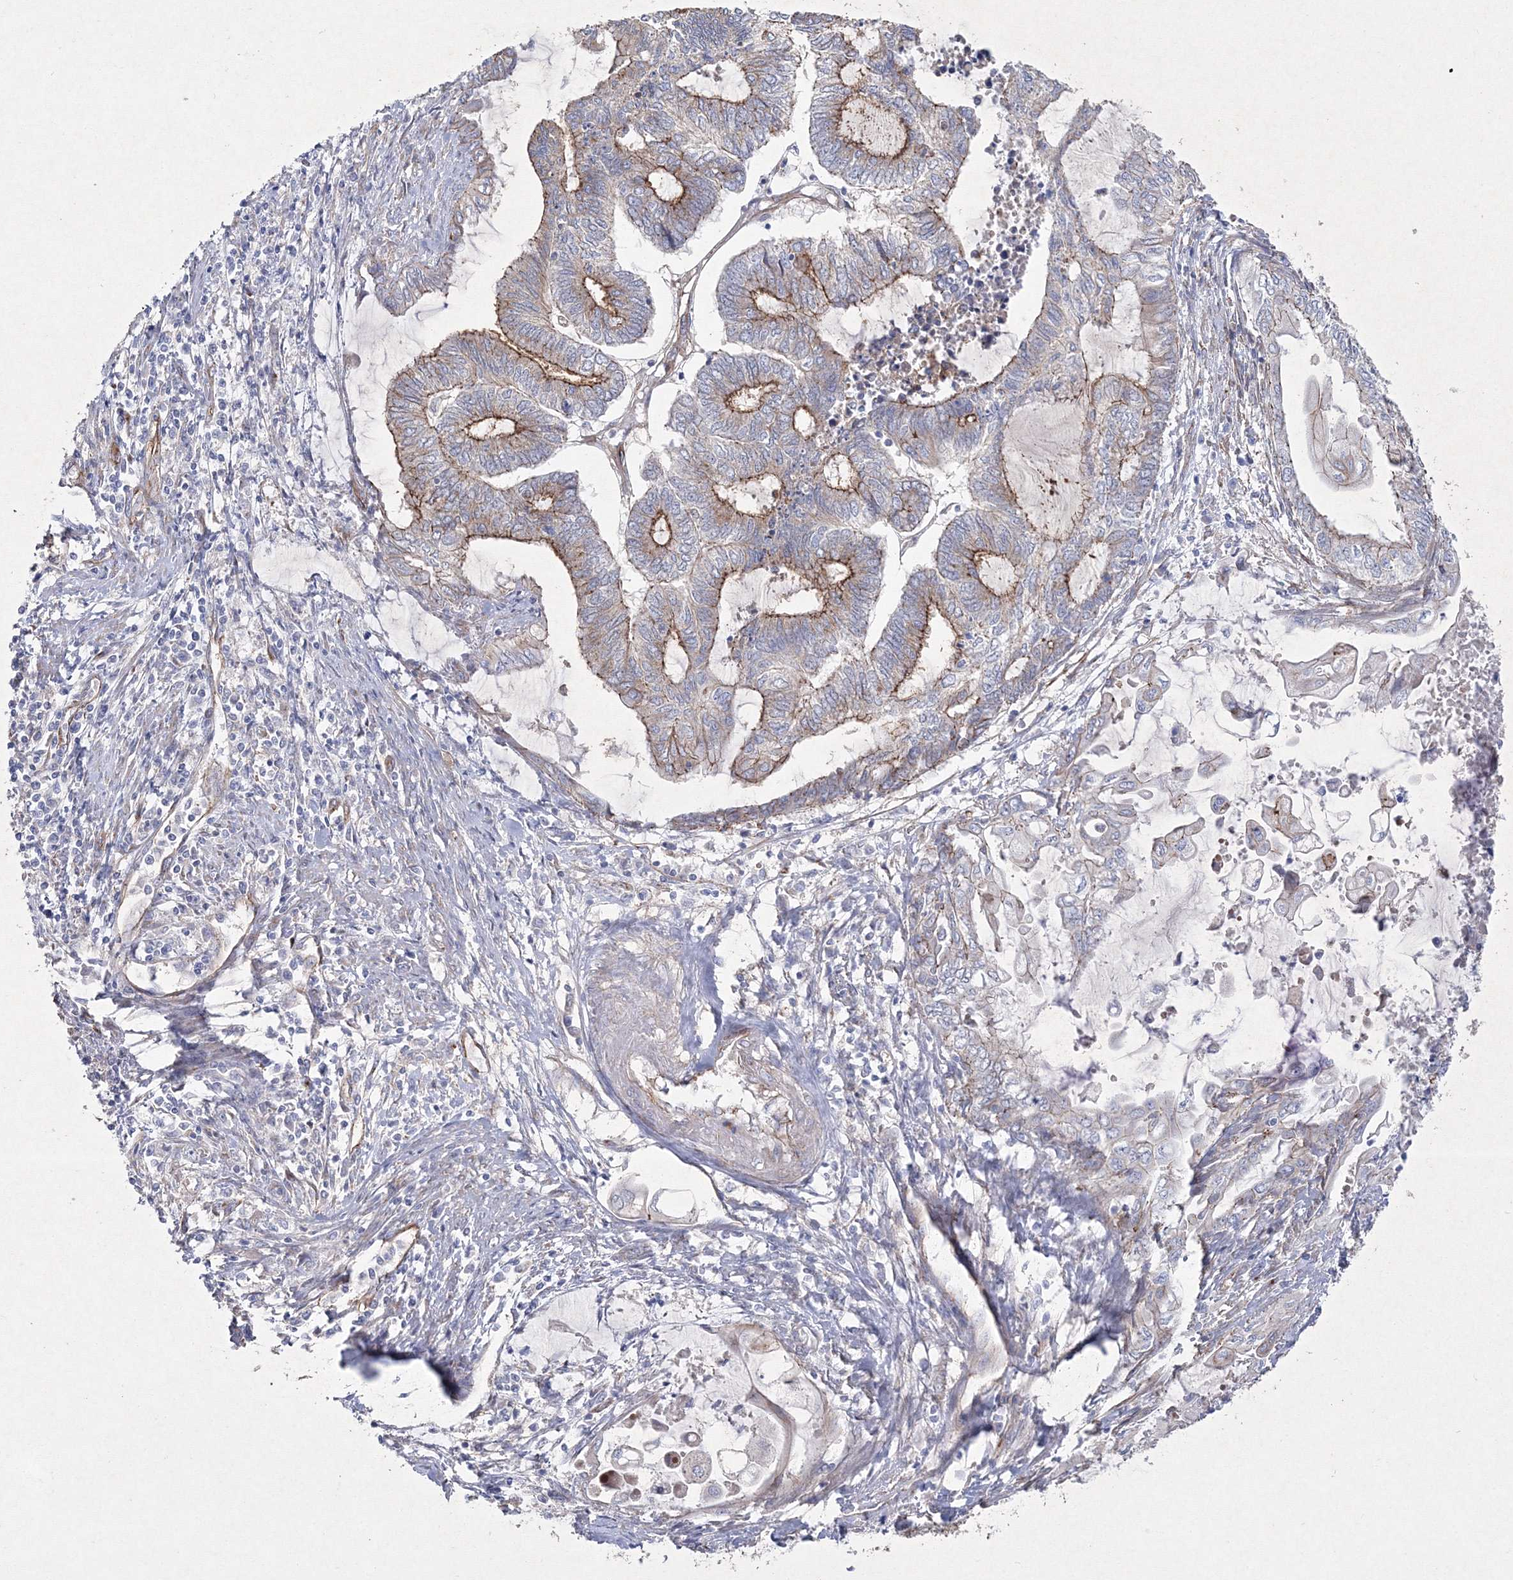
{"staining": {"intensity": "strong", "quantity": "<25%", "location": "cytoplasmic/membranous"}, "tissue": "endometrial cancer", "cell_type": "Tumor cells", "image_type": "cancer", "snomed": [{"axis": "morphology", "description": "Adenocarcinoma, NOS"}, {"axis": "topography", "description": "Uterus"}, {"axis": "topography", "description": "Endometrium"}], "caption": "Immunohistochemical staining of endometrial cancer (adenocarcinoma) exhibits medium levels of strong cytoplasmic/membranous staining in about <25% of tumor cells.", "gene": "NAA40", "patient": {"sex": "female", "age": 70}}